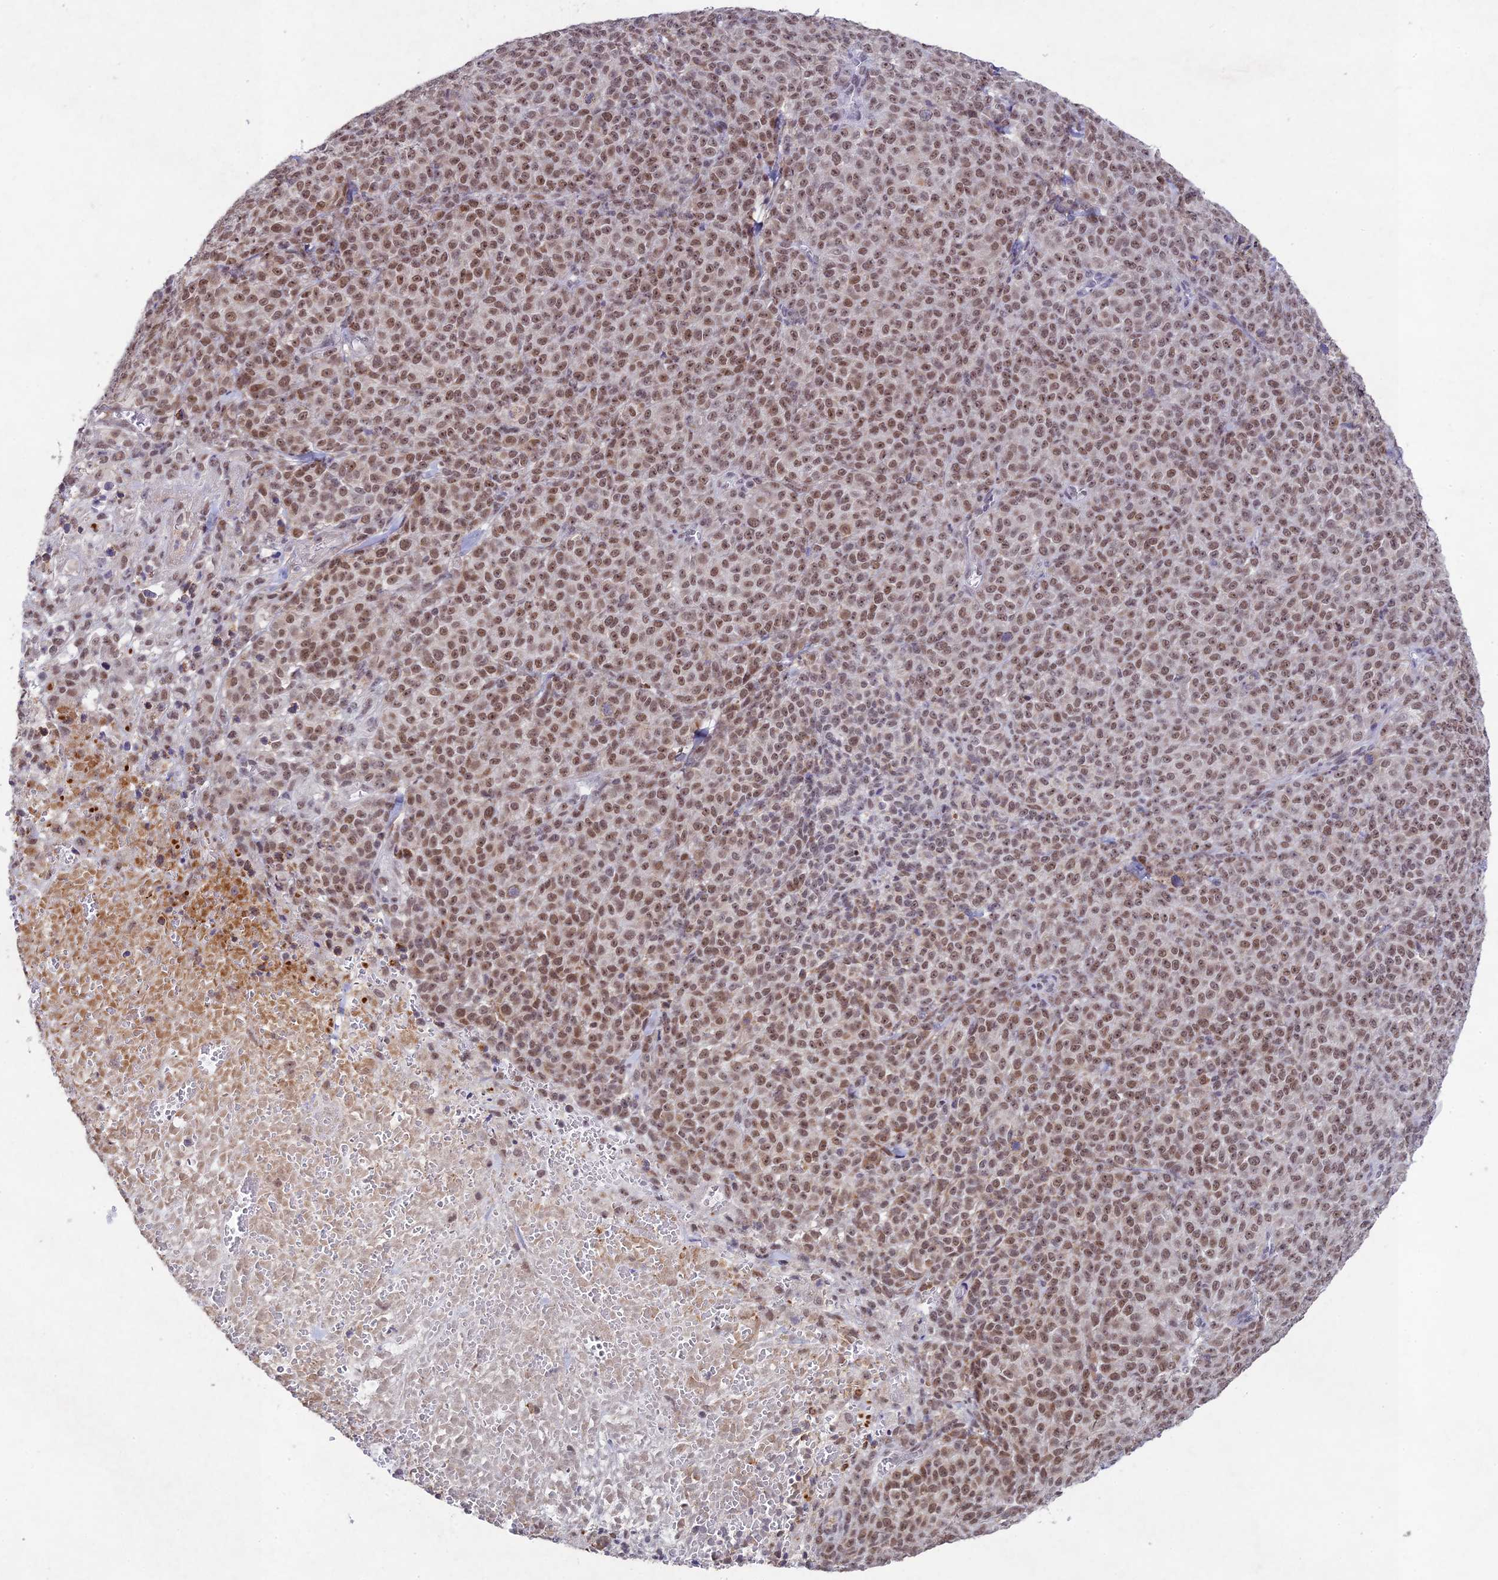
{"staining": {"intensity": "moderate", "quantity": ">75%", "location": "nuclear"}, "tissue": "melanoma", "cell_type": "Tumor cells", "image_type": "cancer", "snomed": [{"axis": "morphology", "description": "Normal tissue, NOS"}, {"axis": "morphology", "description": "Malignant melanoma, NOS"}, {"axis": "topography", "description": "Skin"}], "caption": "This histopathology image exhibits malignant melanoma stained with immunohistochemistry to label a protein in brown. The nuclear of tumor cells show moderate positivity for the protein. Nuclei are counter-stained blue.", "gene": "RAVER1", "patient": {"sex": "female", "age": 34}}